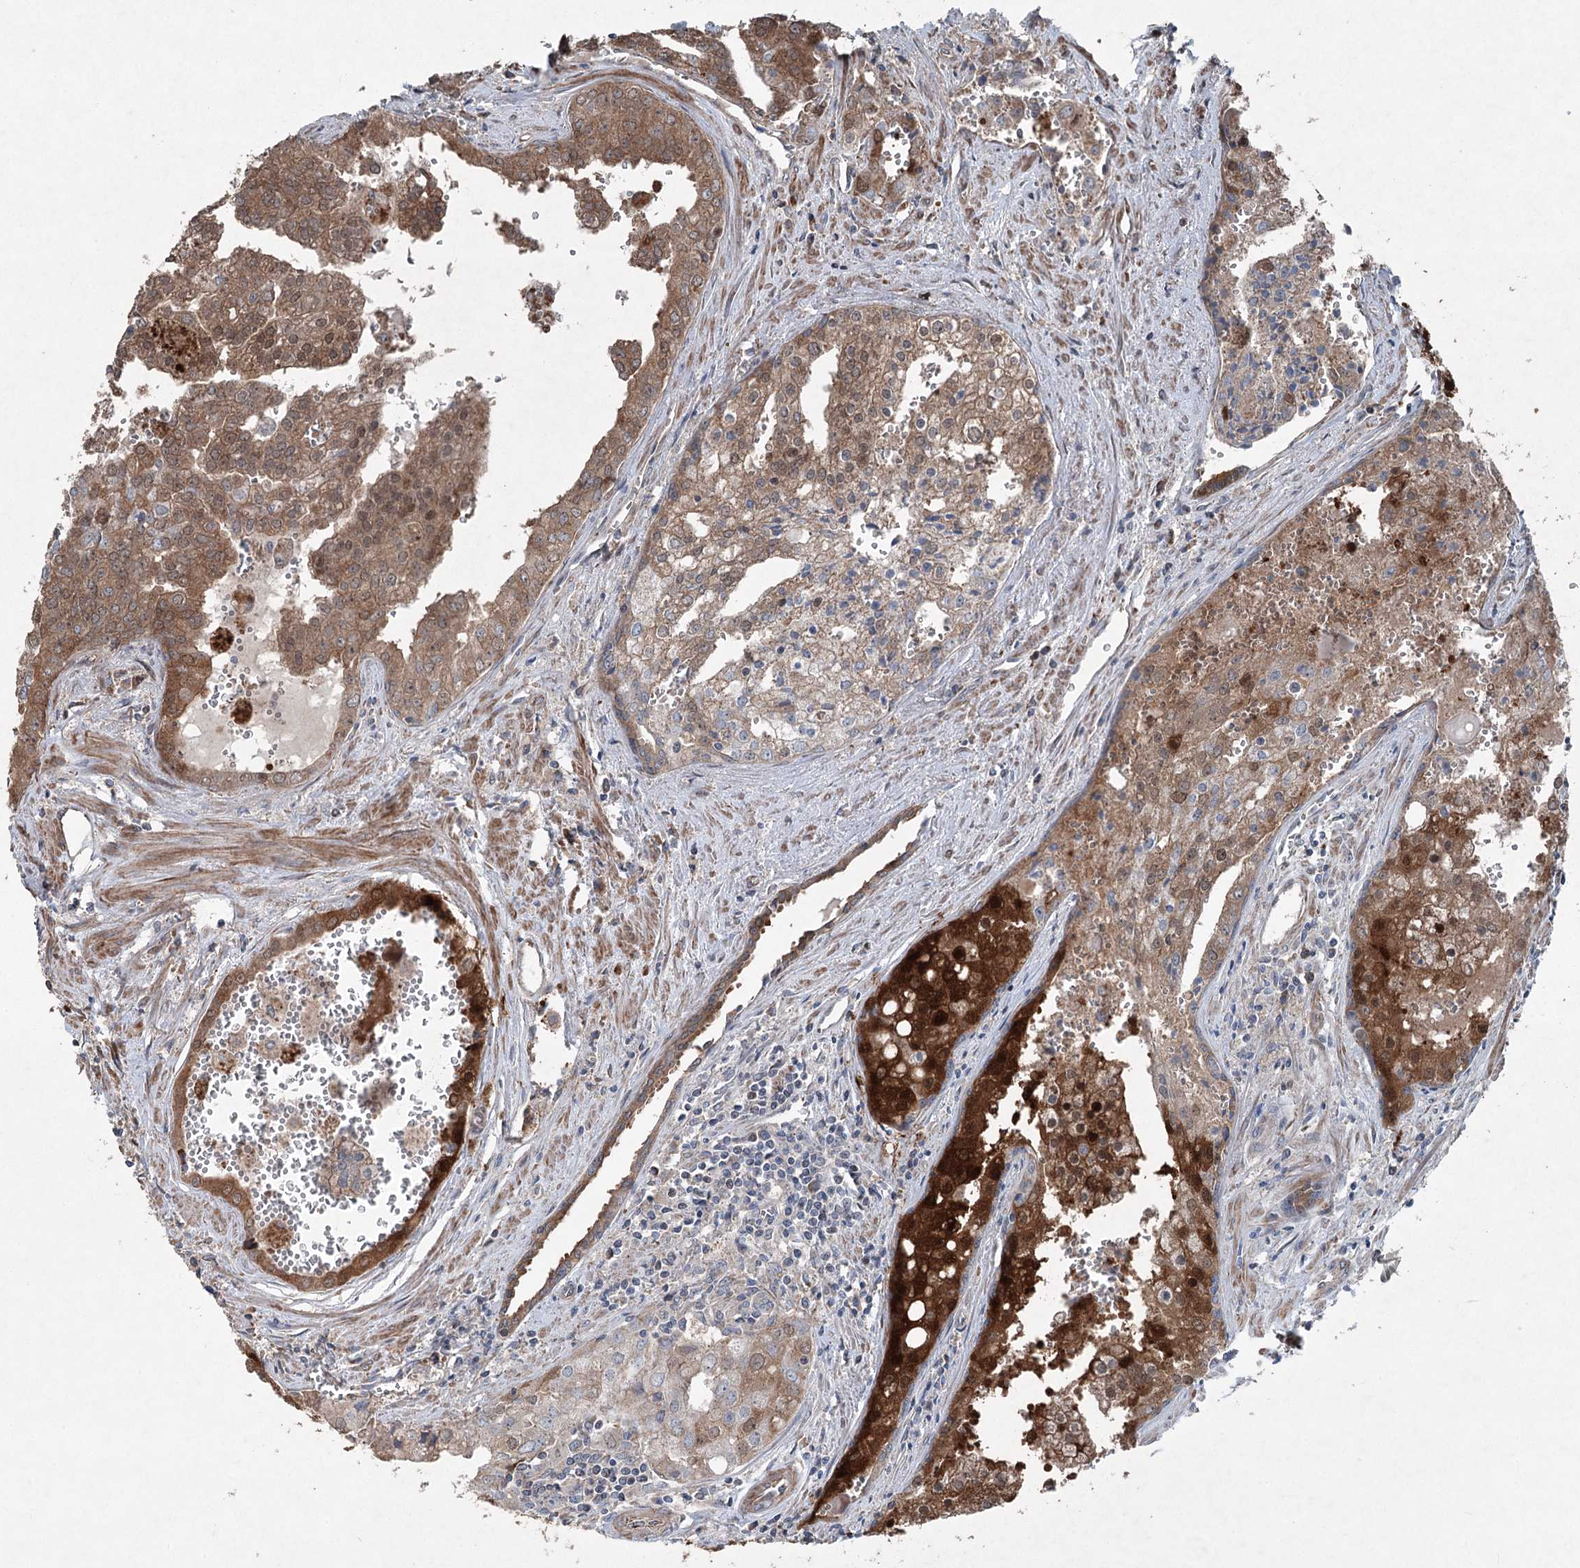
{"staining": {"intensity": "moderate", "quantity": ">75%", "location": "cytoplasmic/membranous"}, "tissue": "prostate cancer", "cell_type": "Tumor cells", "image_type": "cancer", "snomed": [{"axis": "morphology", "description": "Adenocarcinoma, High grade"}, {"axis": "topography", "description": "Prostate"}], "caption": "High-power microscopy captured an immunohistochemistry (IHC) histopathology image of prostate cancer, revealing moderate cytoplasmic/membranous expression in approximately >75% of tumor cells.", "gene": "SERINC5", "patient": {"sex": "male", "age": 68}}